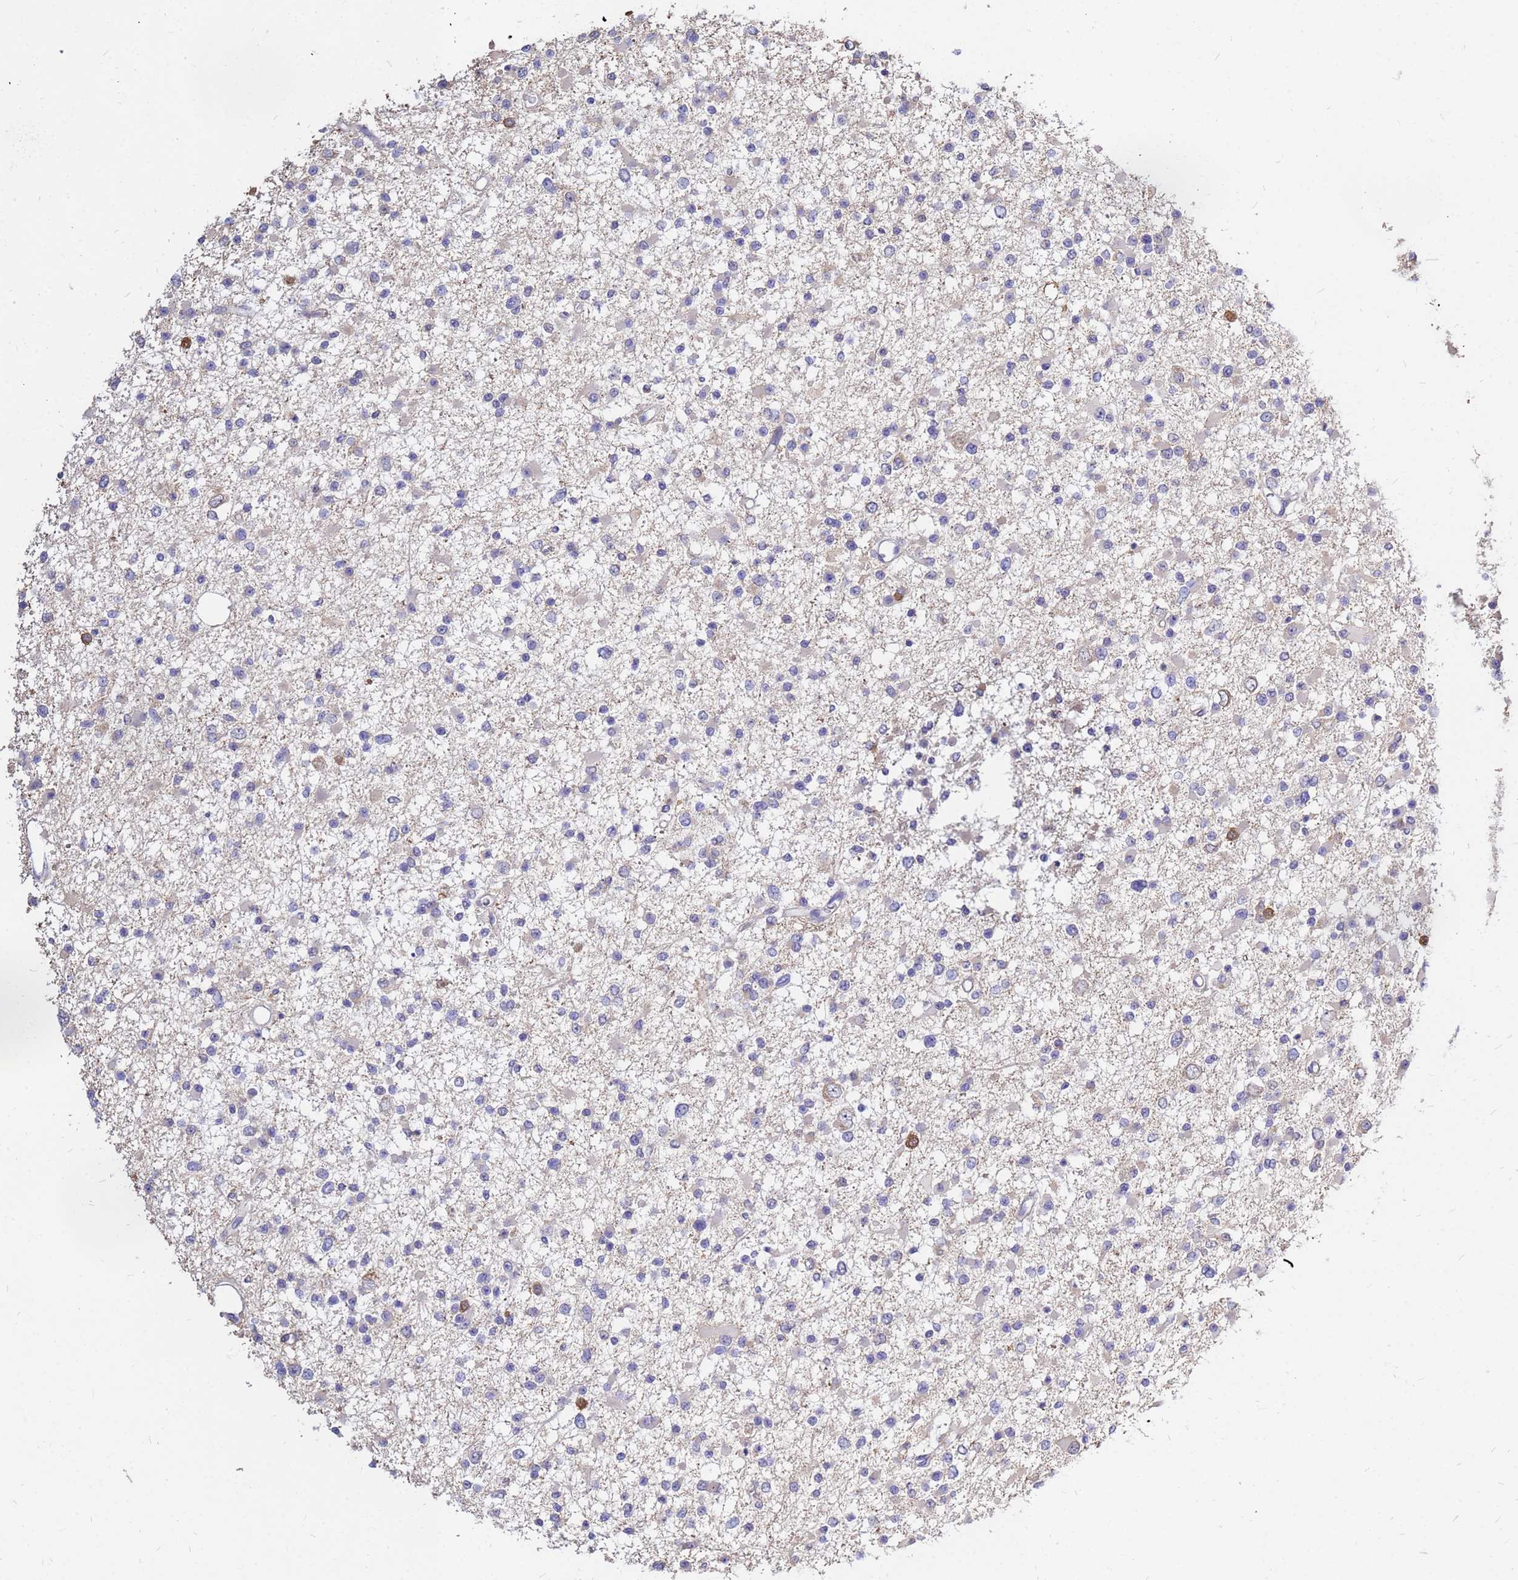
{"staining": {"intensity": "negative", "quantity": "none", "location": "none"}, "tissue": "glioma", "cell_type": "Tumor cells", "image_type": "cancer", "snomed": [{"axis": "morphology", "description": "Glioma, malignant, Low grade"}, {"axis": "topography", "description": "Brain"}], "caption": "DAB (3,3'-diaminobenzidine) immunohistochemical staining of human low-grade glioma (malignant) displays no significant expression in tumor cells.", "gene": "MOB2", "patient": {"sex": "female", "age": 22}}